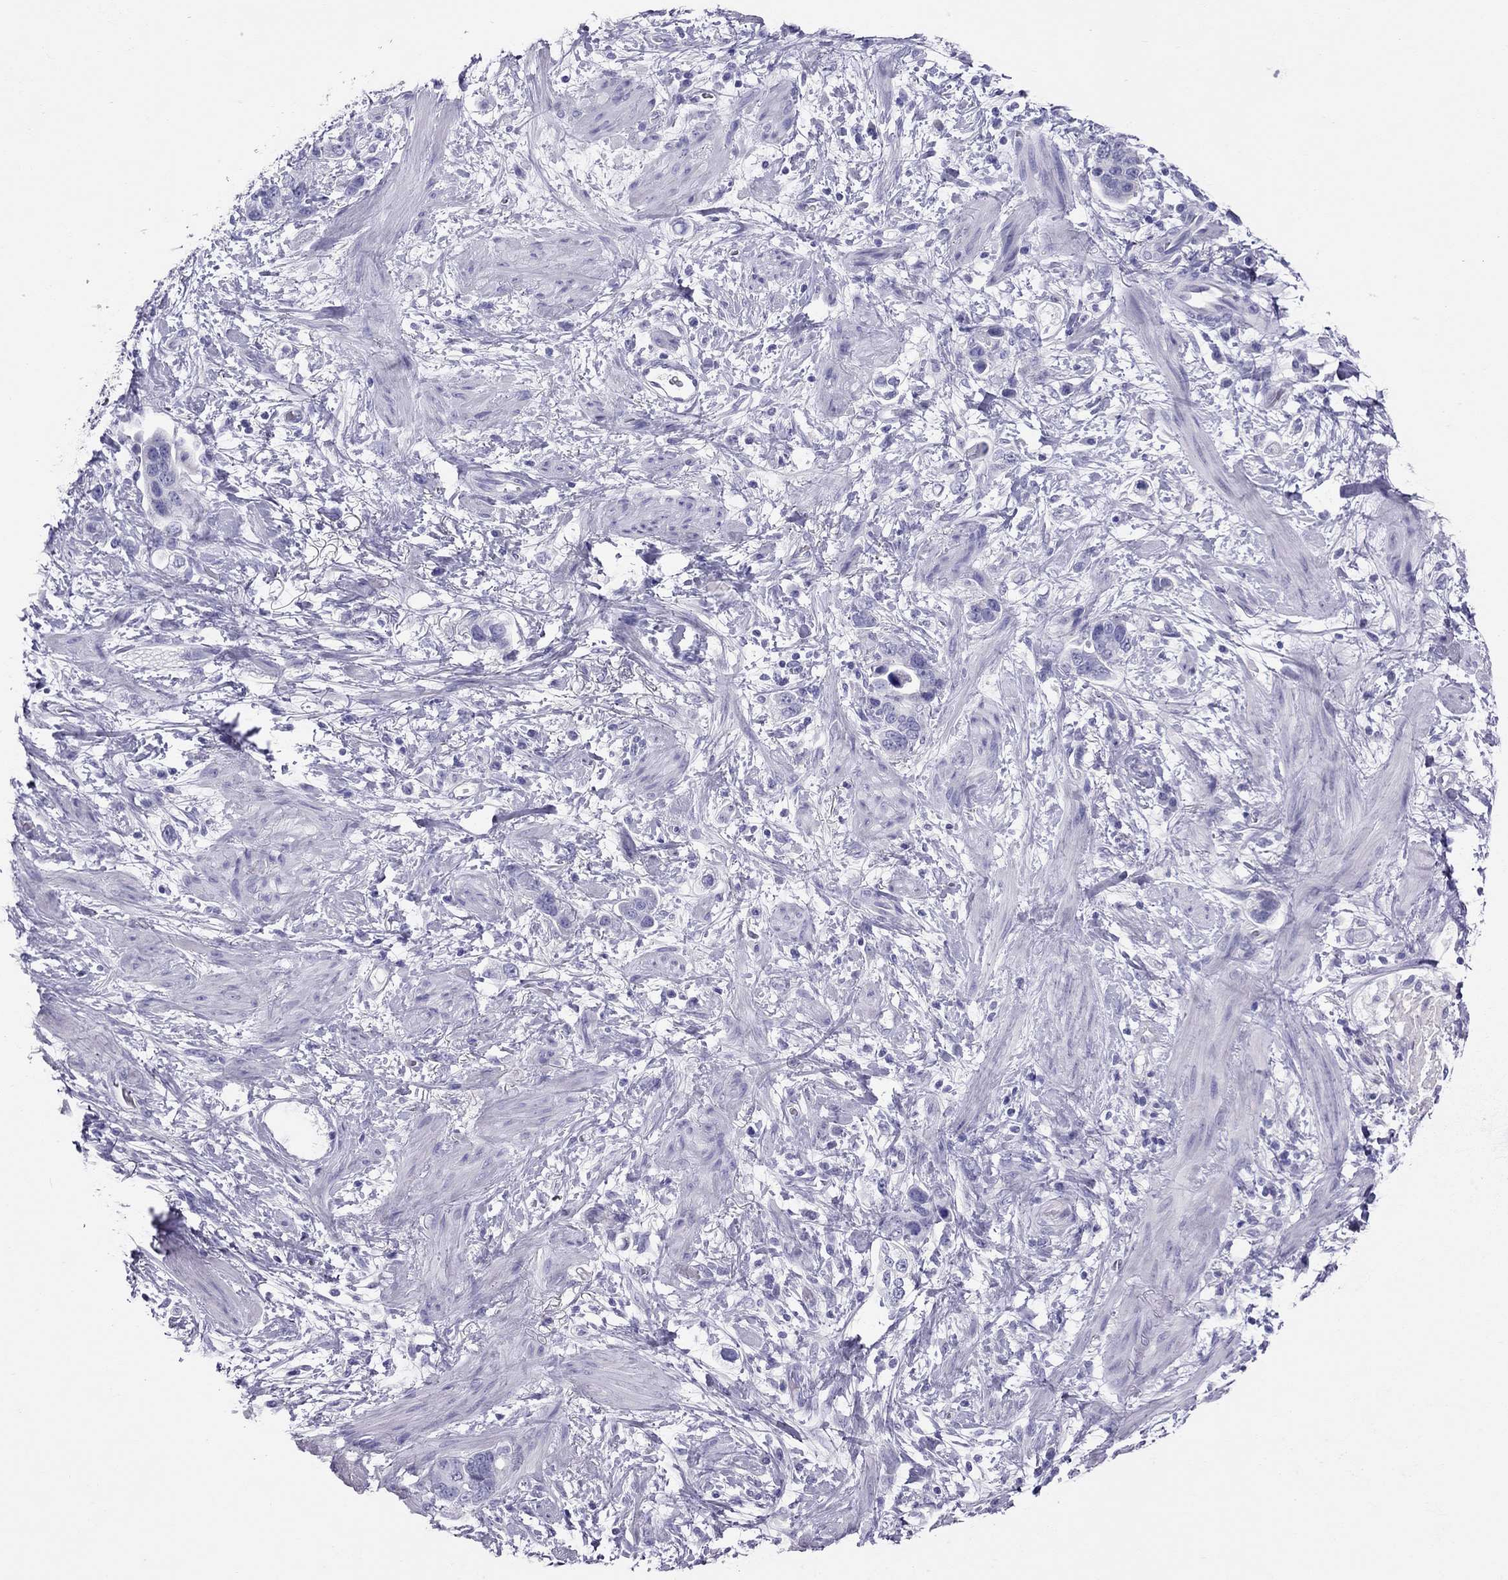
{"staining": {"intensity": "negative", "quantity": "none", "location": "none"}, "tissue": "stomach cancer", "cell_type": "Tumor cells", "image_type": "cancer", "snomed": [{"axis": "morphology", "description": "Adenocarcinoma, NOS"}, {"axis": "topography", "description": "Stomach, lower"}], "caption": "There is no significant positivity in tumor cells of adenocarcinoma (stomach). Nuclei are stained in blue.", "gene": "PSMB11", "patient": {"sex": "female", "age": 93}}